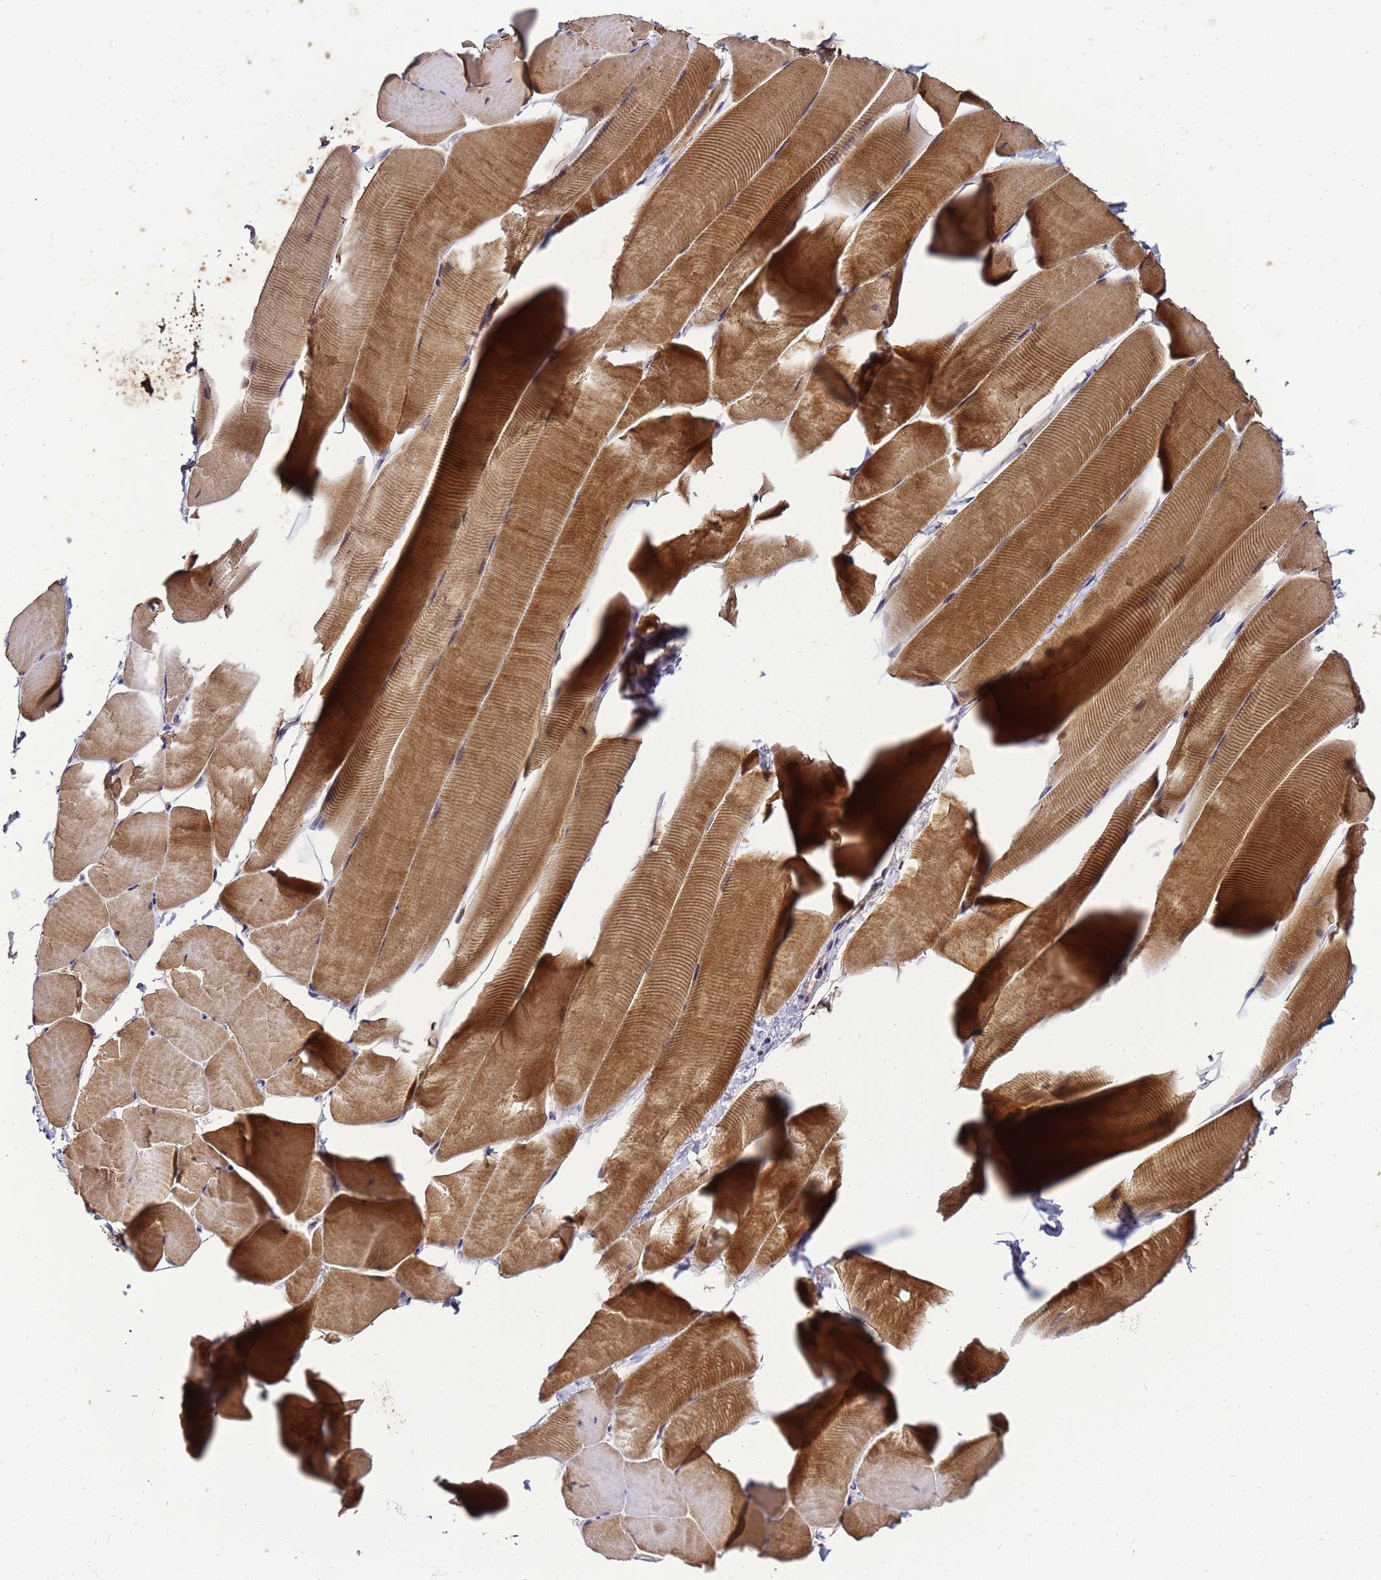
{"staining": {"intensity": "moderate", "quantity": "25%-75%", "location": "cytoplasmic/membranous"}, "tissue": "skeletal muscle", "cell_type": "Myocytes", "image_type": "normal", "snomed": [{"axis": "morphology", "description": "Normal tissue, NOS"}, {"axis": "topography", "description": "Skeletal muscle"}], "caption": "The immunohistochemical stain highlights moderate cytoplasmic/membranous positivity in myocytes of benign skeletal muscle.", "gene": "LGI4", "patient": {"sex": "male", "age": 25}}